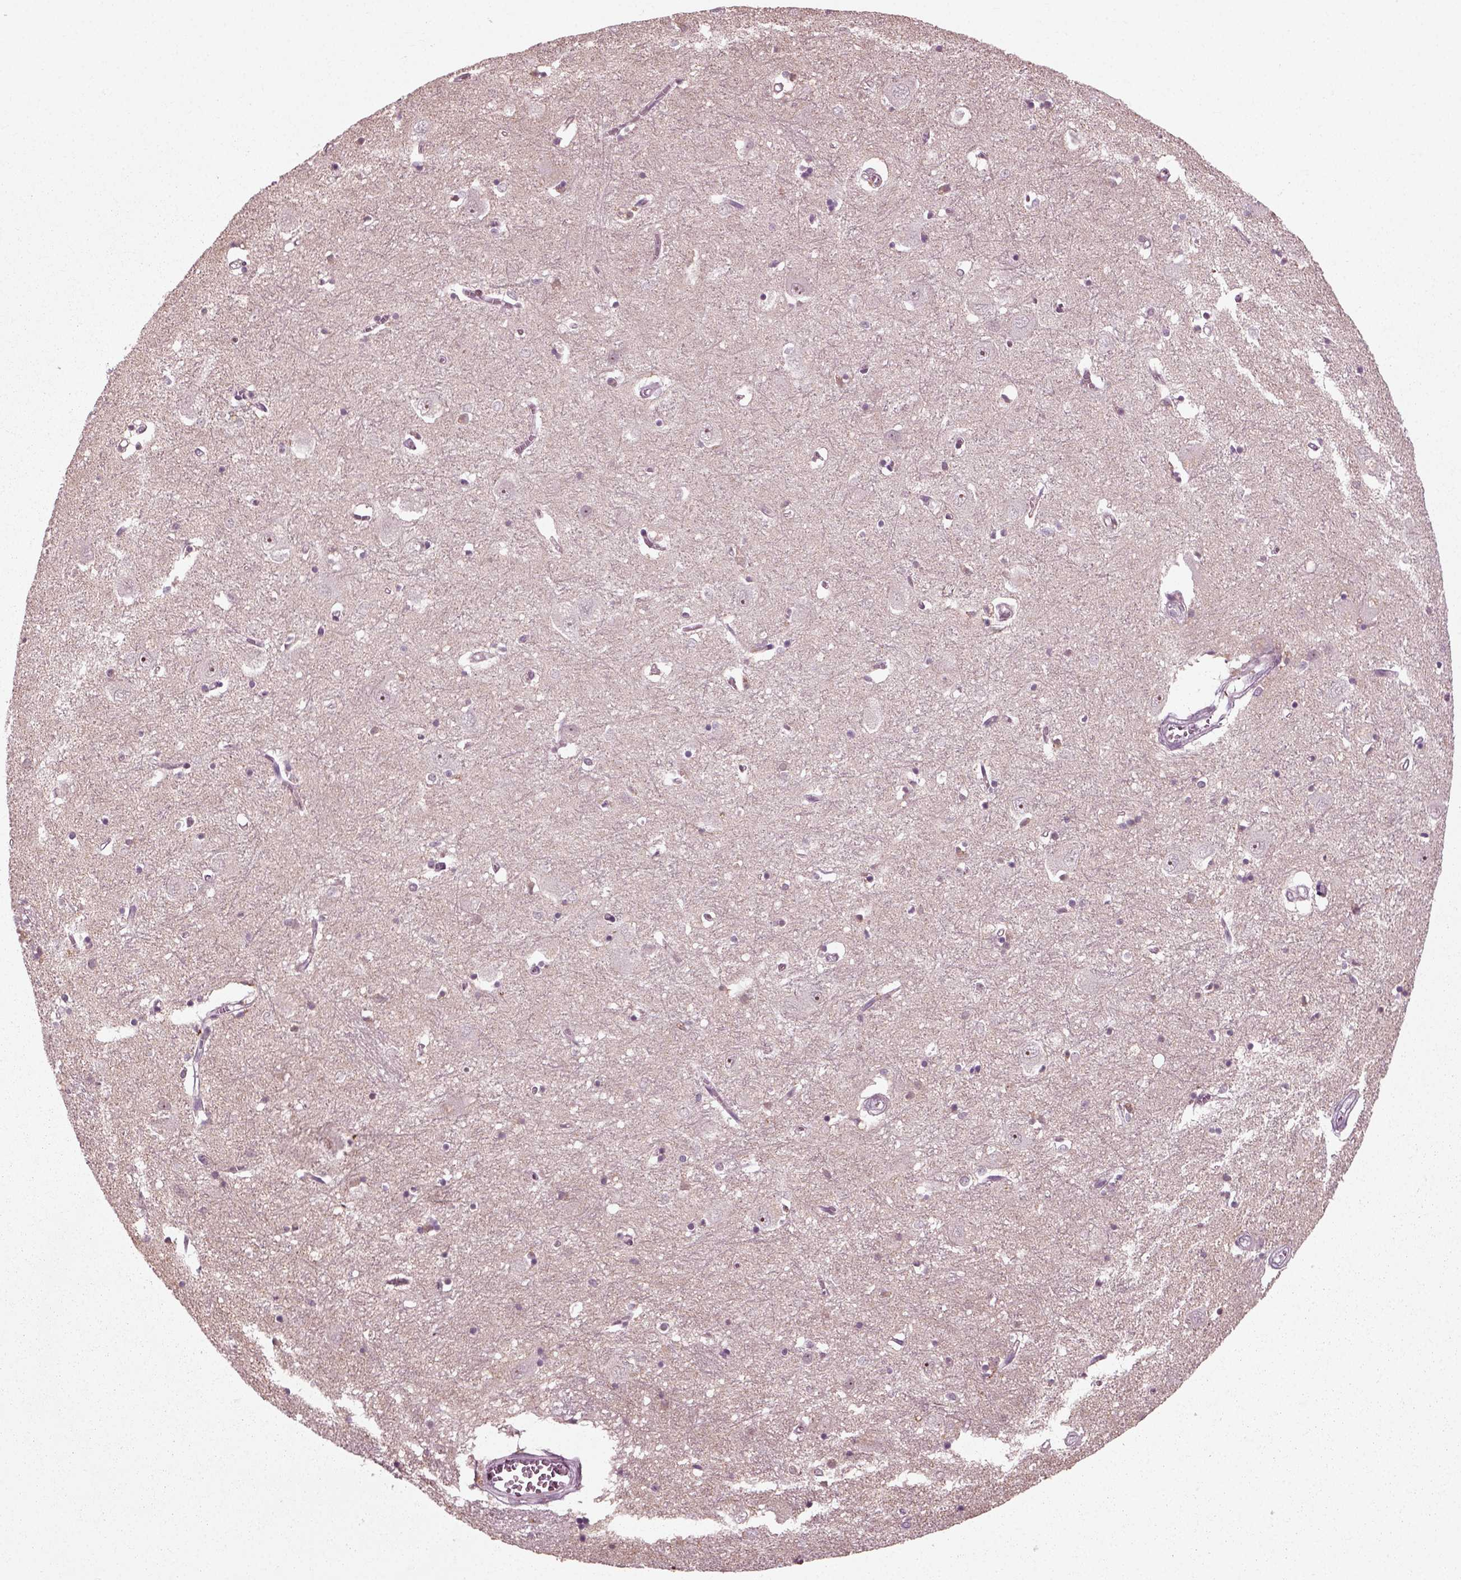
{"staining": {"intensity": "negative", "quantity": "none", "location": "none"}, "tissue": "caudate", "cell_type": "Glial cells", "image_type": "normal", "snomed": [{"axis": "morphology", "description": "Normal tissue, NOS"}, {"axis": "topography", "description": "Lateral ventricle wall"}], "caption": "Protein analysis of benign caudate reveals no significant positivity in glial cells.", "gene": "CDC14A", "patient": {"sex": "male", "age": 54}}